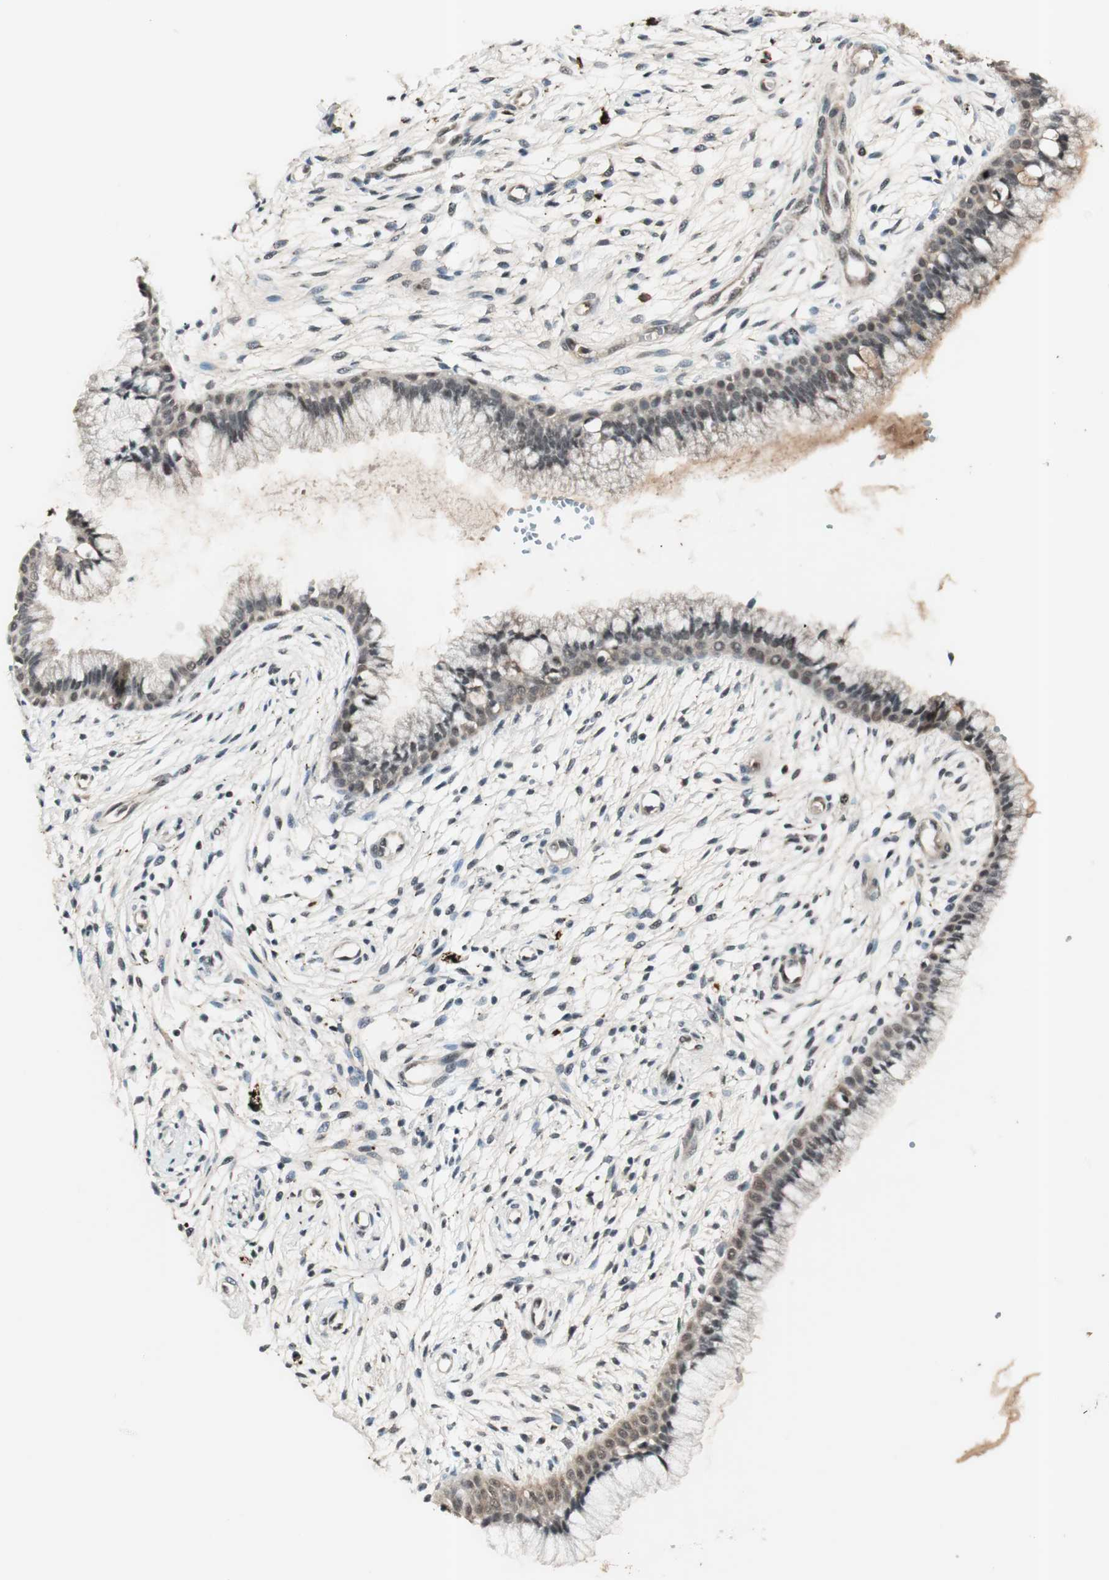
{"staining": {"intensity": "weak", "quantity": "25%-75%", "location": "nuclear"}, "tissue": "cervix", "cell_type": "Glandular cells", "image_type": "normal", "snomed": [{"axis": "morphology", "description": "Normal tissue, NOS"}, {"axis": "topography", "description": "Cervix"}], "caption": "DAB (3,3'-diaminobenzidine) immunohistochemical staining of unremarkable human cervix displays weak nuclear protein expression in approximately 25%-75% of glandular cells.", "gene": "NFRKB", "patient": {"sex": "female", "age": 39}}